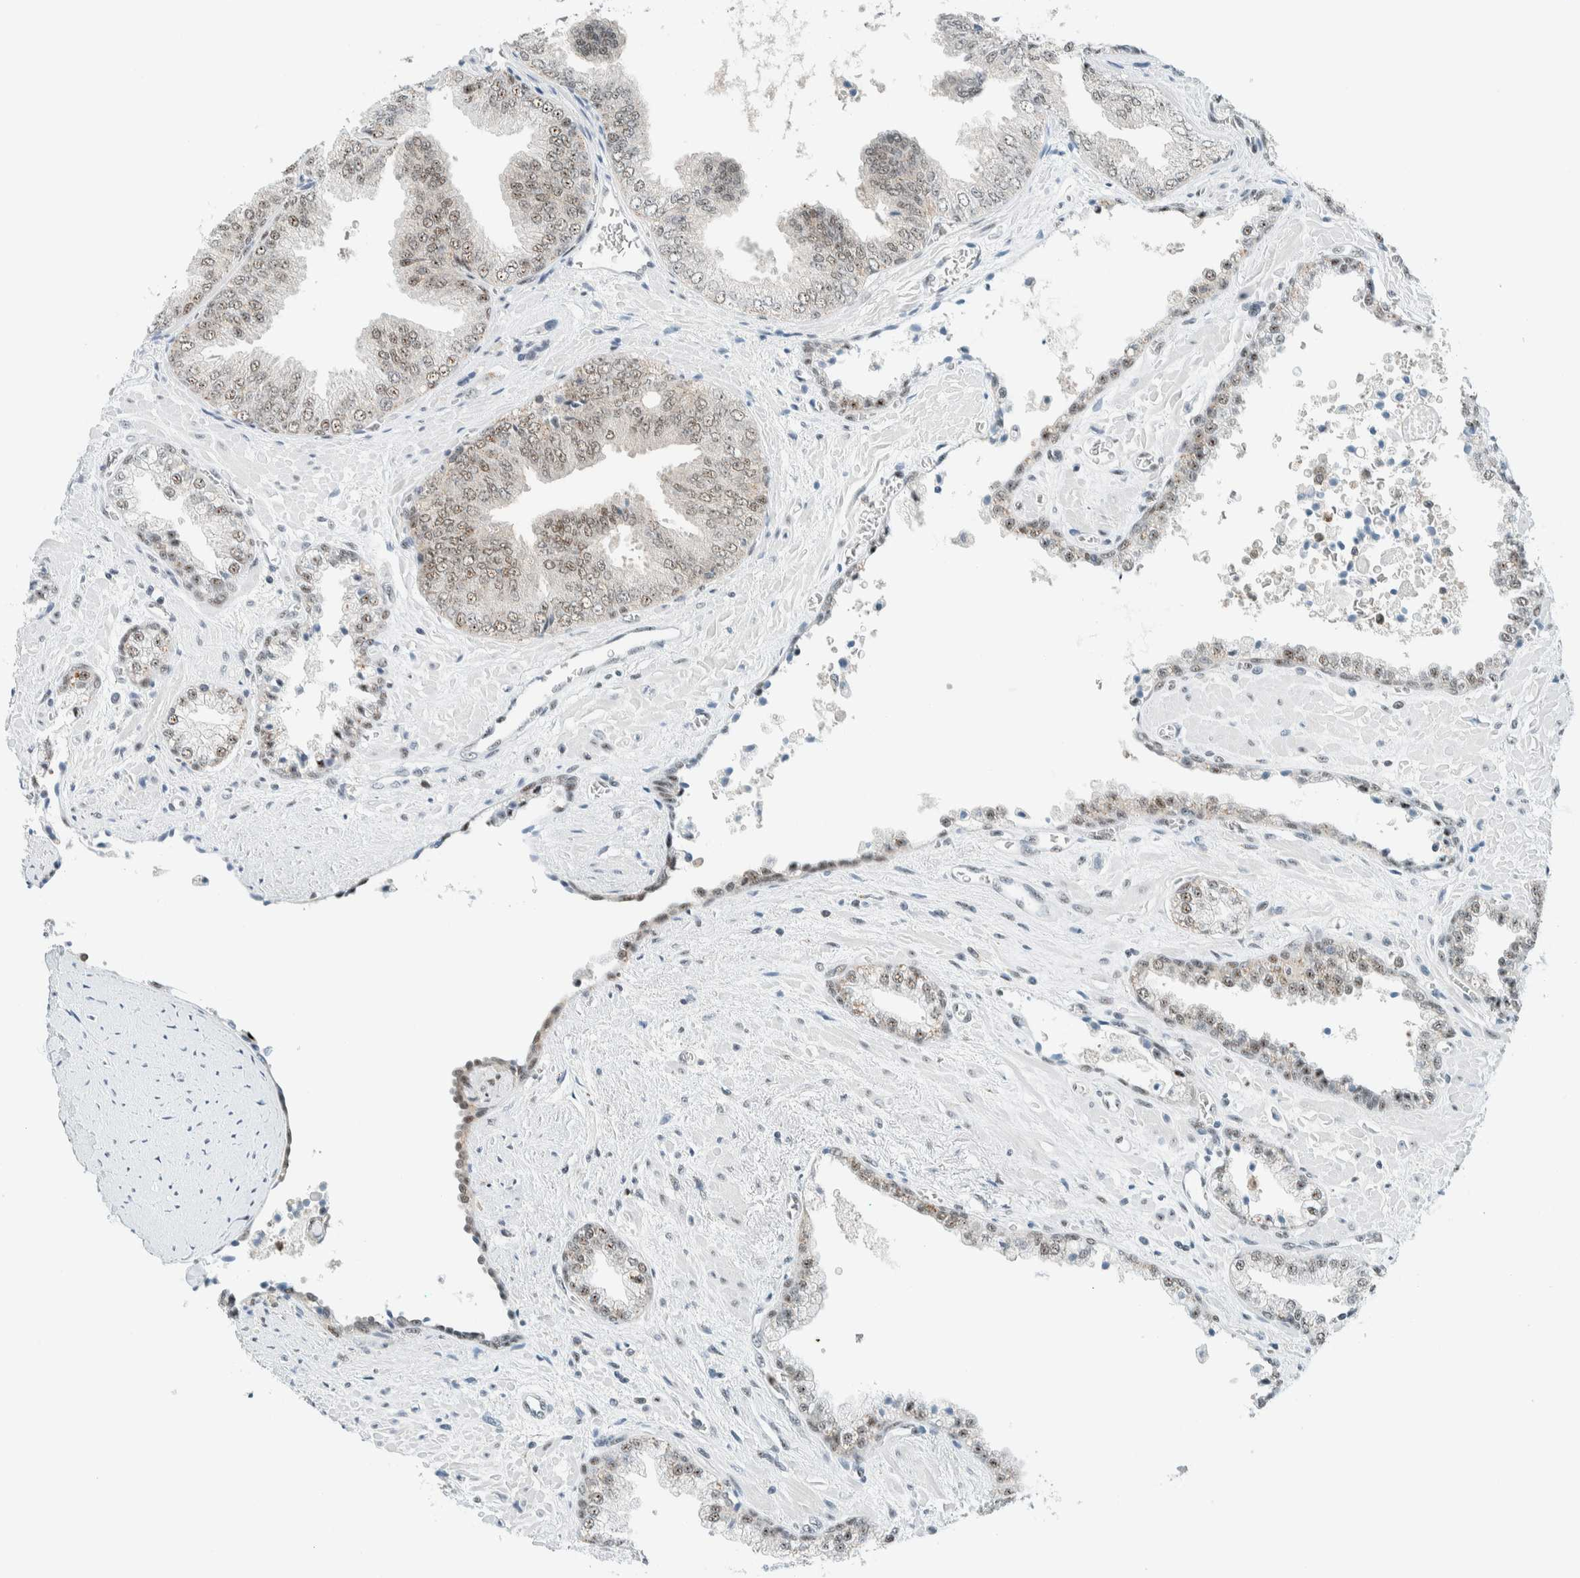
{"staining": {"intensity": "weak", "quantity": "<25%", "location": "nuclear"}, "tissue": "prostate cancer", "cell_type": "Tumor cells", "image_type": "cancer", "snomed": [{"axis": "morphology", "description": "Adenocarcinoma, Low grade"}, {"axis": "topography", "description": "Prostate"}], "caption": "Prostate cancer was stained to show a protein in brown. There is no significant positivity in tumor cells.", "gene": "CYSRT1", "patient": {"sex": "male", "age": 71}}